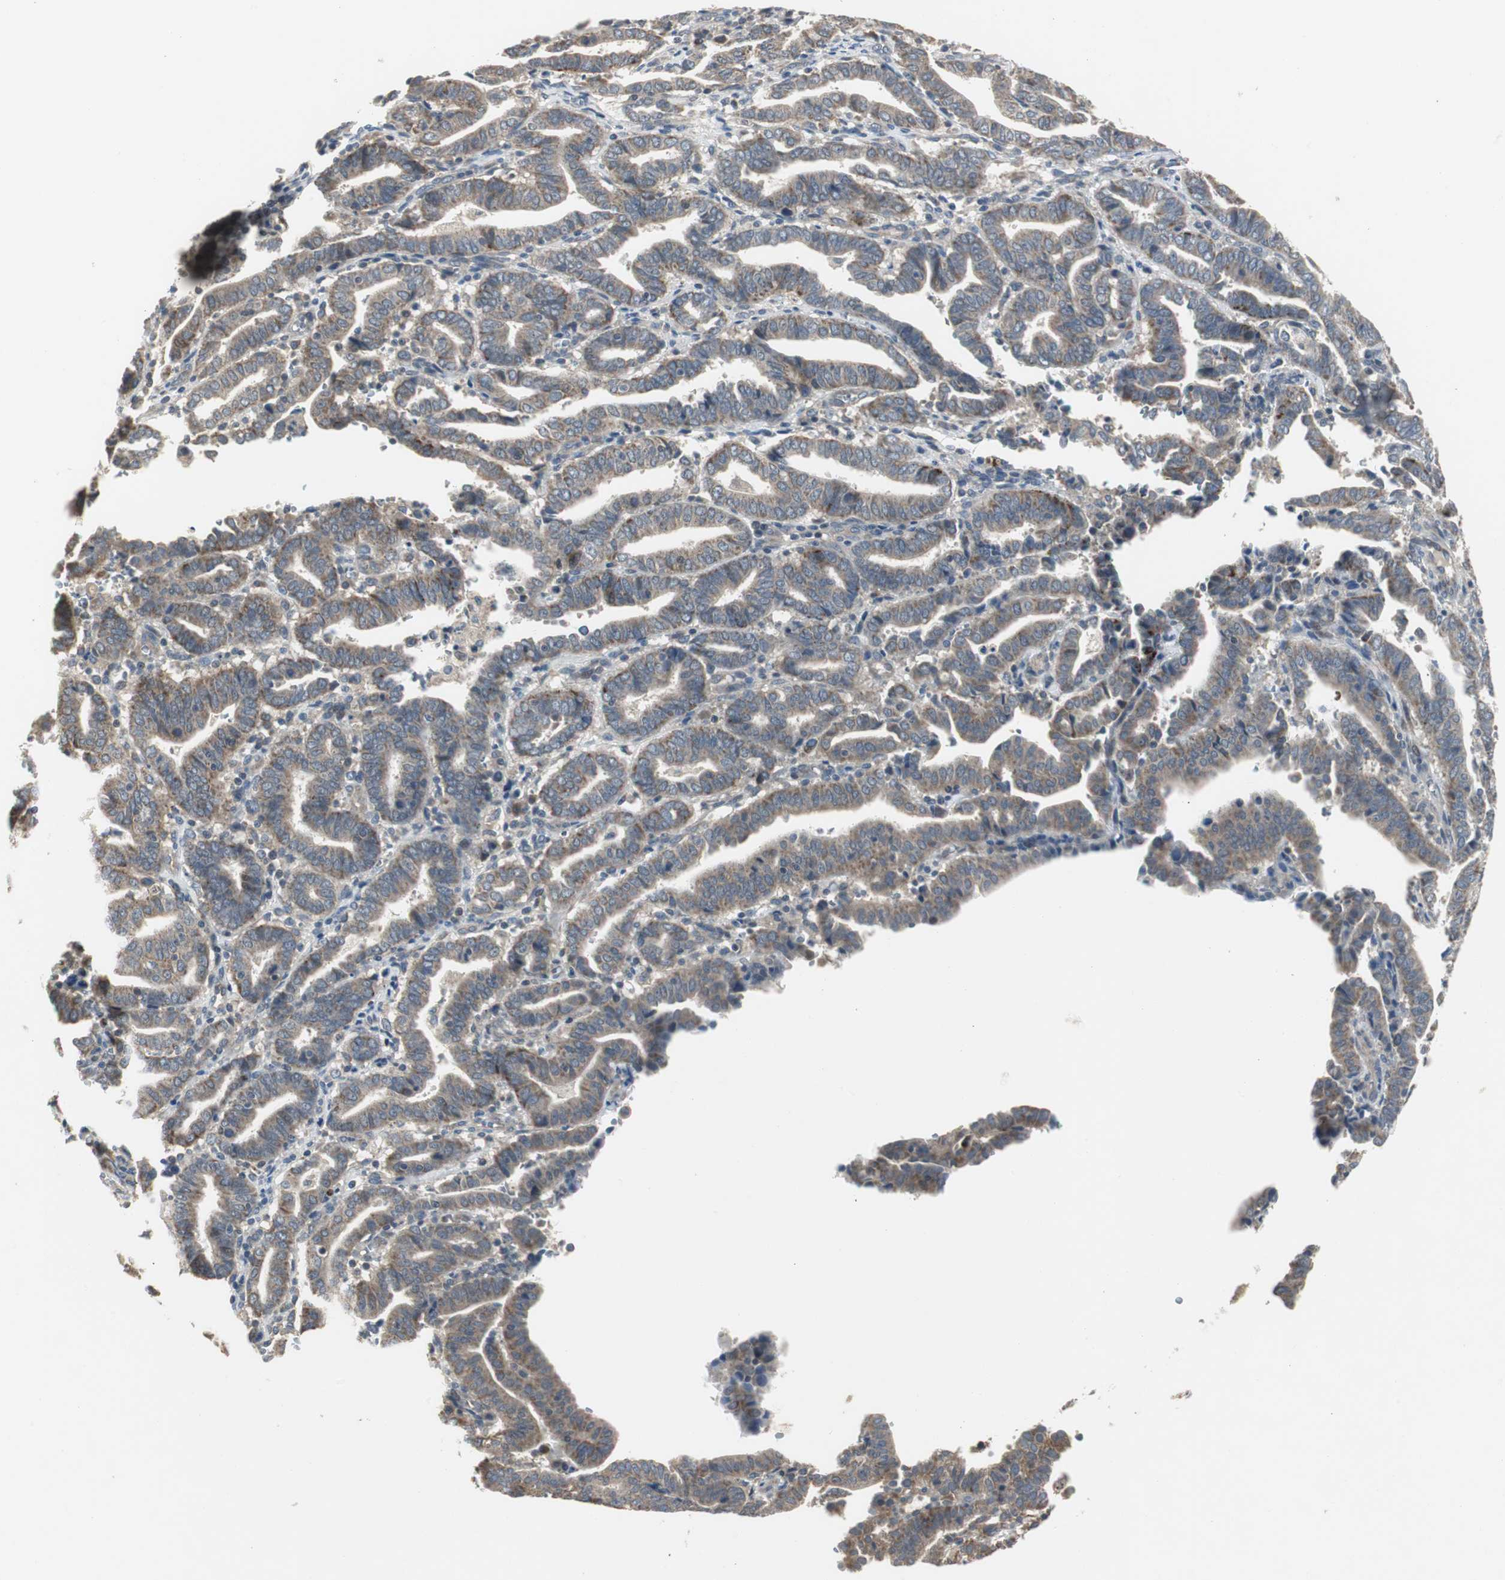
{"staining": {"intensity": "moderate", "quantity": ">75%", "location": "cytoplasmic/membranous"}, "tissue": "endometrial cancer", "cell_type": "Tumor cells", "image_type": "cancer", "snomed": [{"axis": "morphology", "description": "Adenocarcinoma, NOS"}, {"axis": "topography", "description": "Uterus"}], "caption": "Protein expression analysis of endometrial adenocarcinoma displays moderate cytoplasmic/membranous expression in approximately >75% of tumor cells.", "gene": "MYT1", "patient": {"sex": "female", "age": 83}}